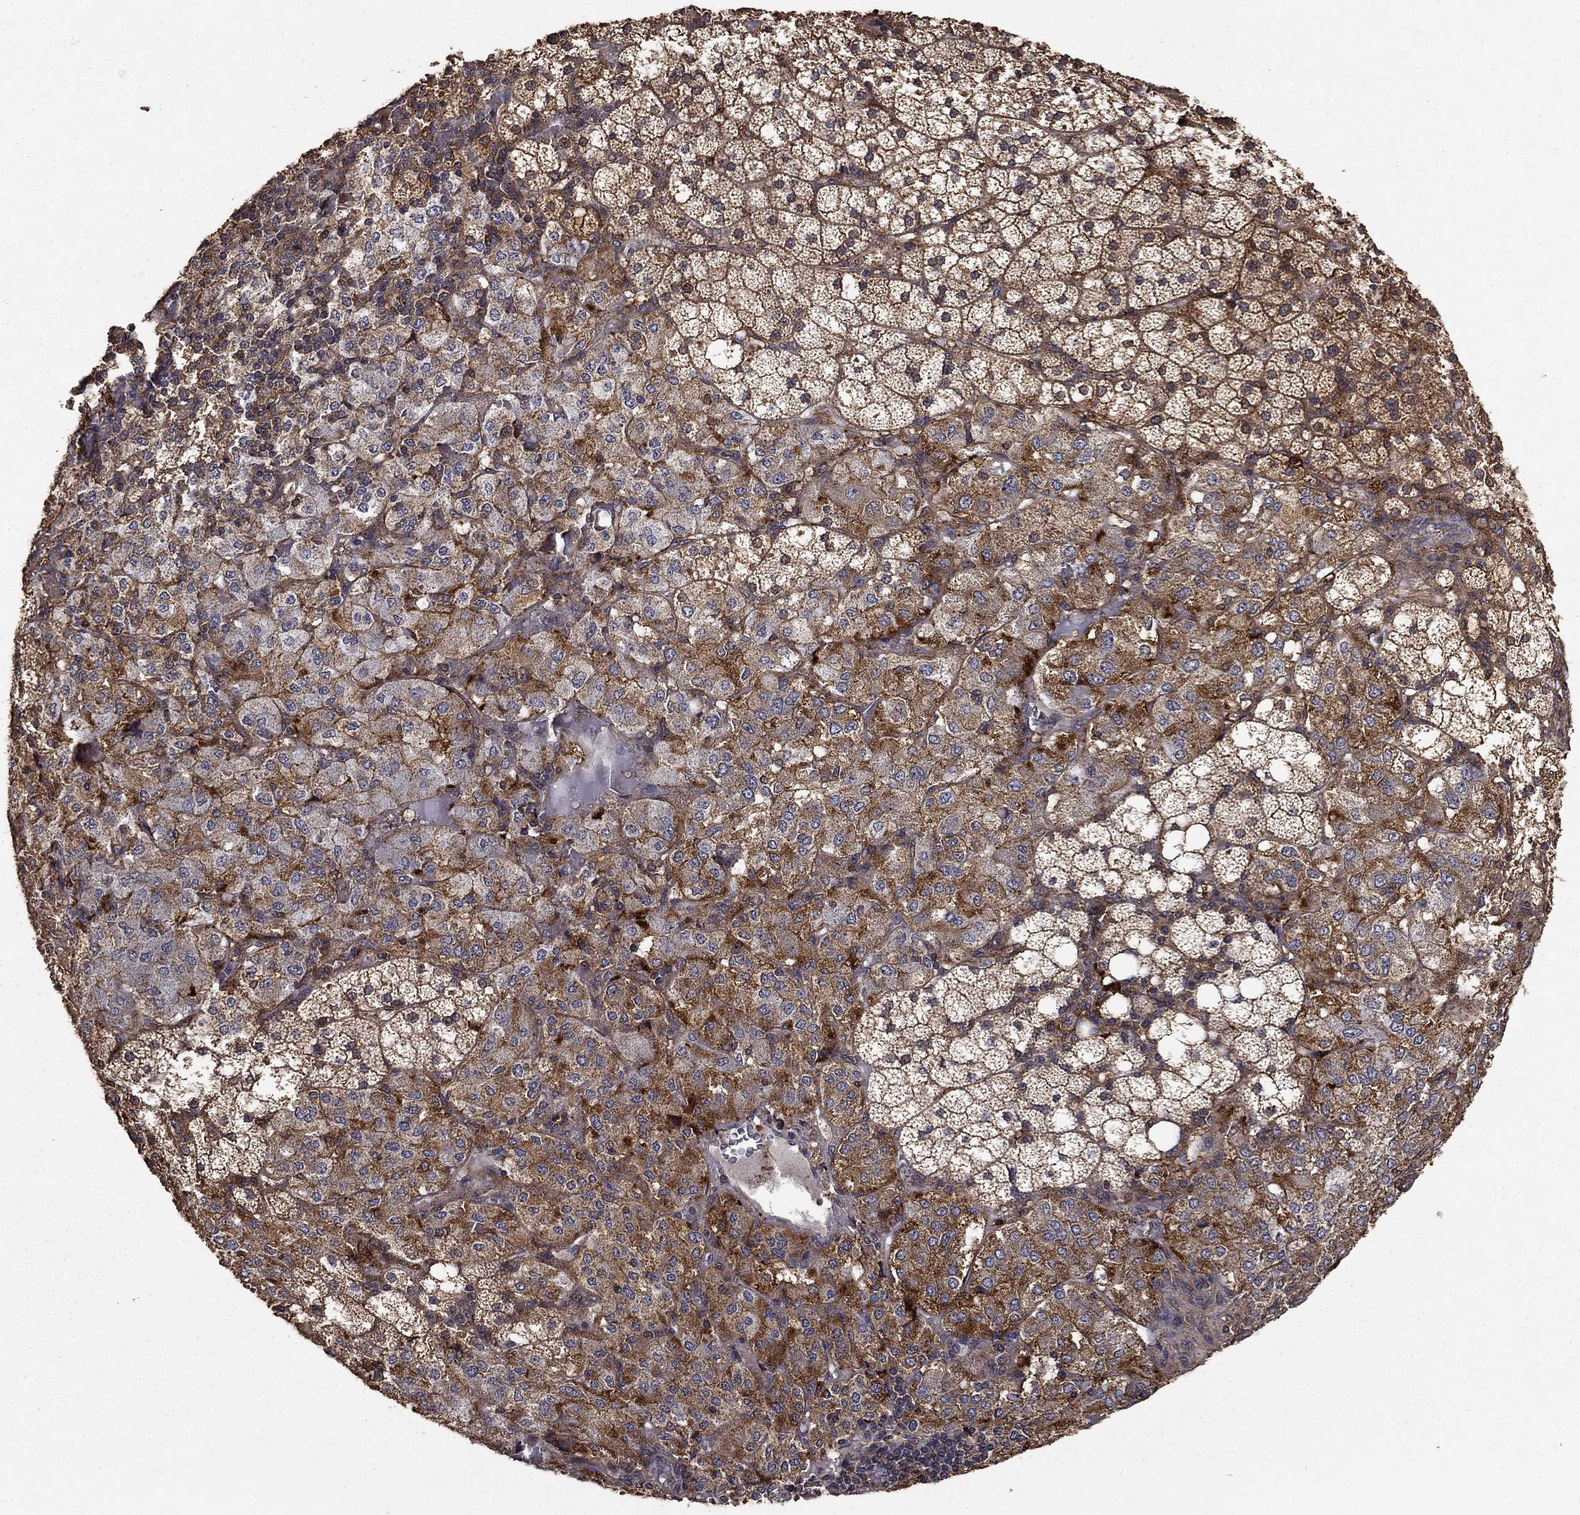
{"staining": {"intensity": "strong", "quantity": "25%-75%", "location": "cytoplasmic/membranous"}, "tissue": "adrenal gland", "cell_type": "Glandular cells", "image_type": "normal", "snomed": [{"axis": "morphology", "description": "Normal tissue, NOS"}, {"axis": "topography", "description": "Adrenal gland"}], "caption": "IHC (DAB (3,3'-diaminobenzidine)) staining of benign human adrenal gland demonstrates strong cytoplasmic/membranous protein expression in about 25%-75% of glandular cells. (DAB (3,3'-diaminobenzidine) IHC with brightfield microscopy, high magnification).", "gene": "IFRD1", "patient": {"sex": "male", "age": 53}}